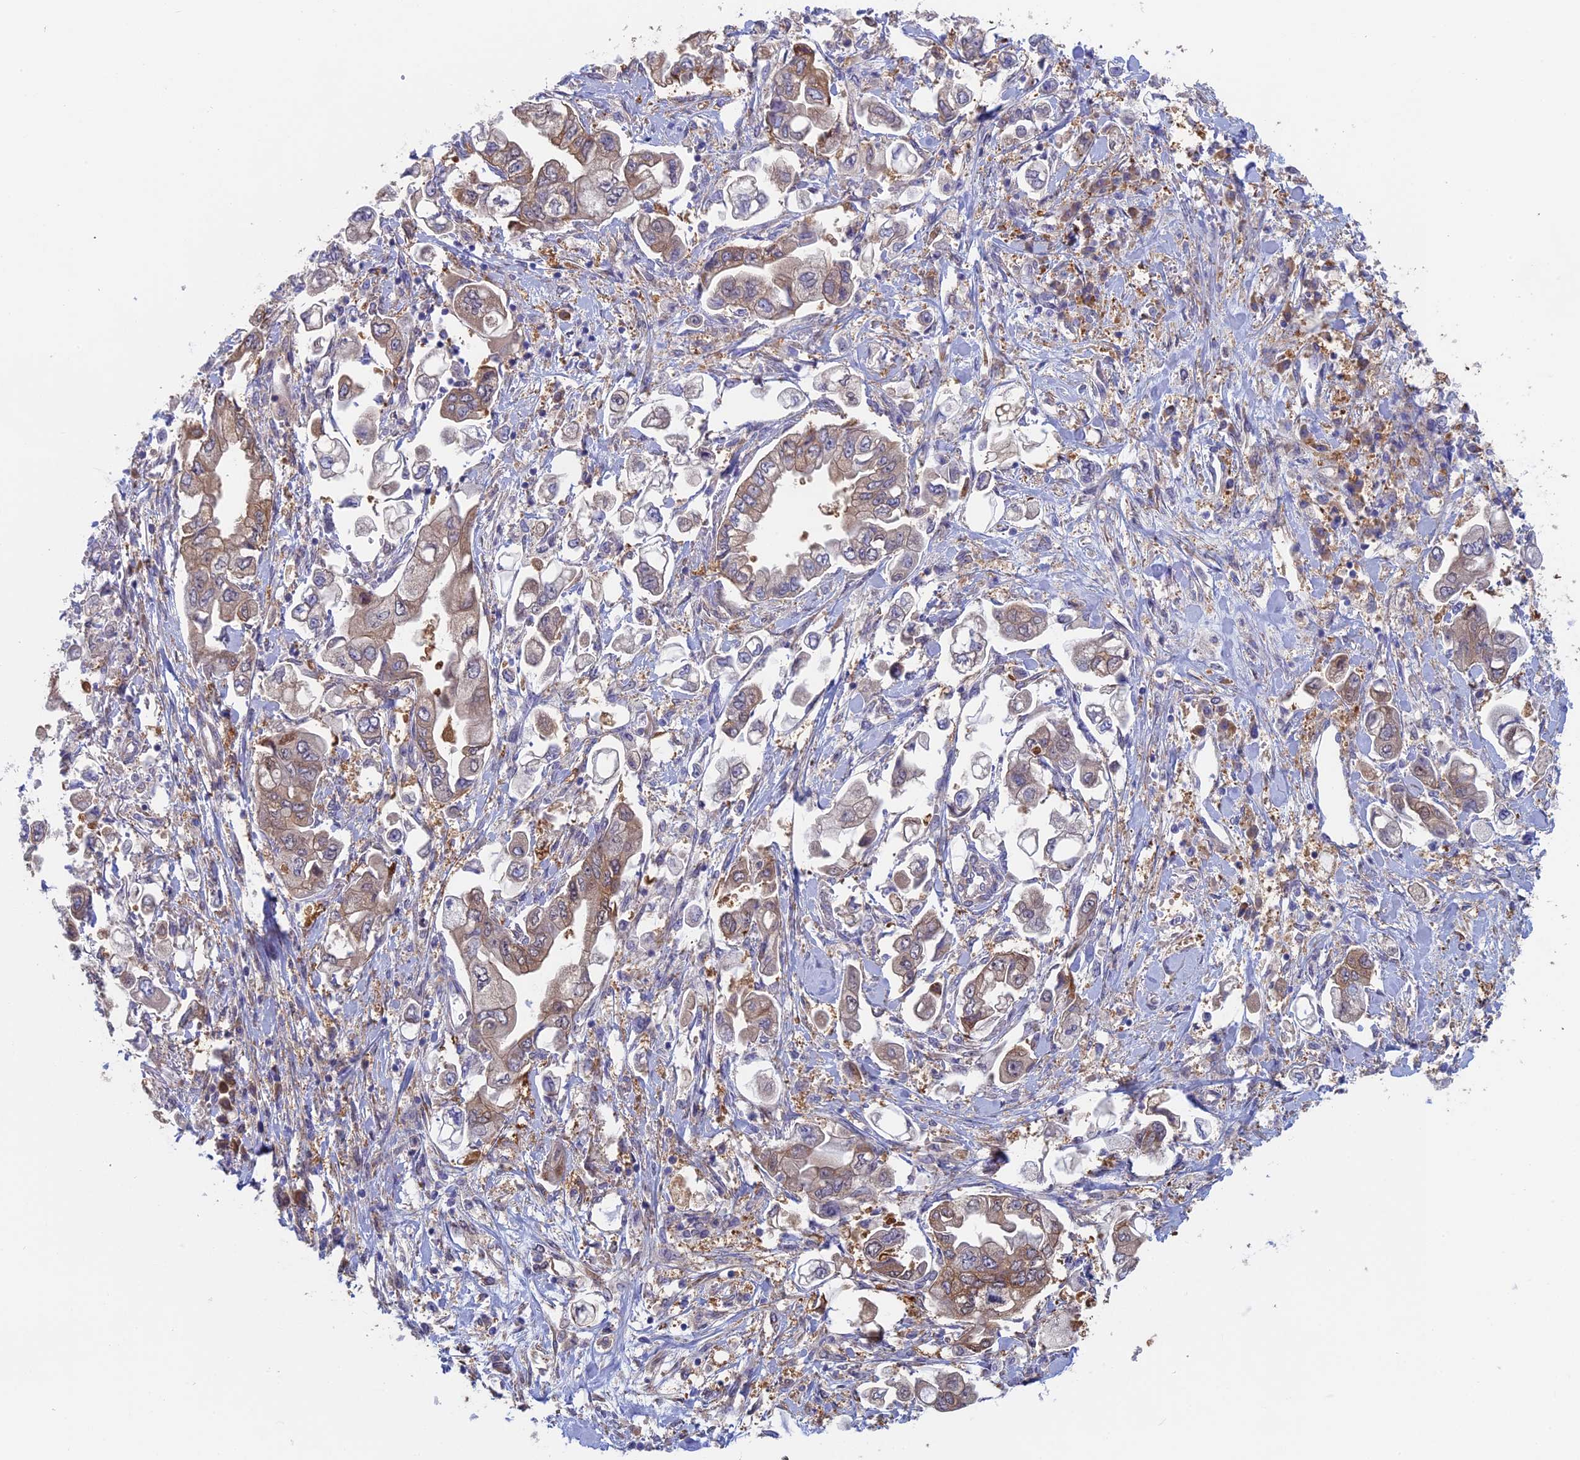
{"staining": {"intensity": "moderate", "quantity": ">75%", "location": "cytoplasmic/membranous"}, "tissue": "stomach cancer", "cell_type": "Tumor cells", "image_type": "cancer", "snomed": [{"axis": "morphology", "description": "Adenocarcinoma, NOS"}, {"axis": "topography", "description": "Stomach"}], "caption": "Protein staining by IHC demonstrates moderate cytoplasmic/membranous staining in approximately >75% of tumor cells in adenocarcinoma (stomach).", "gene": "SYNDIG1L", "patient": {"sex": "male", "age": 62}}